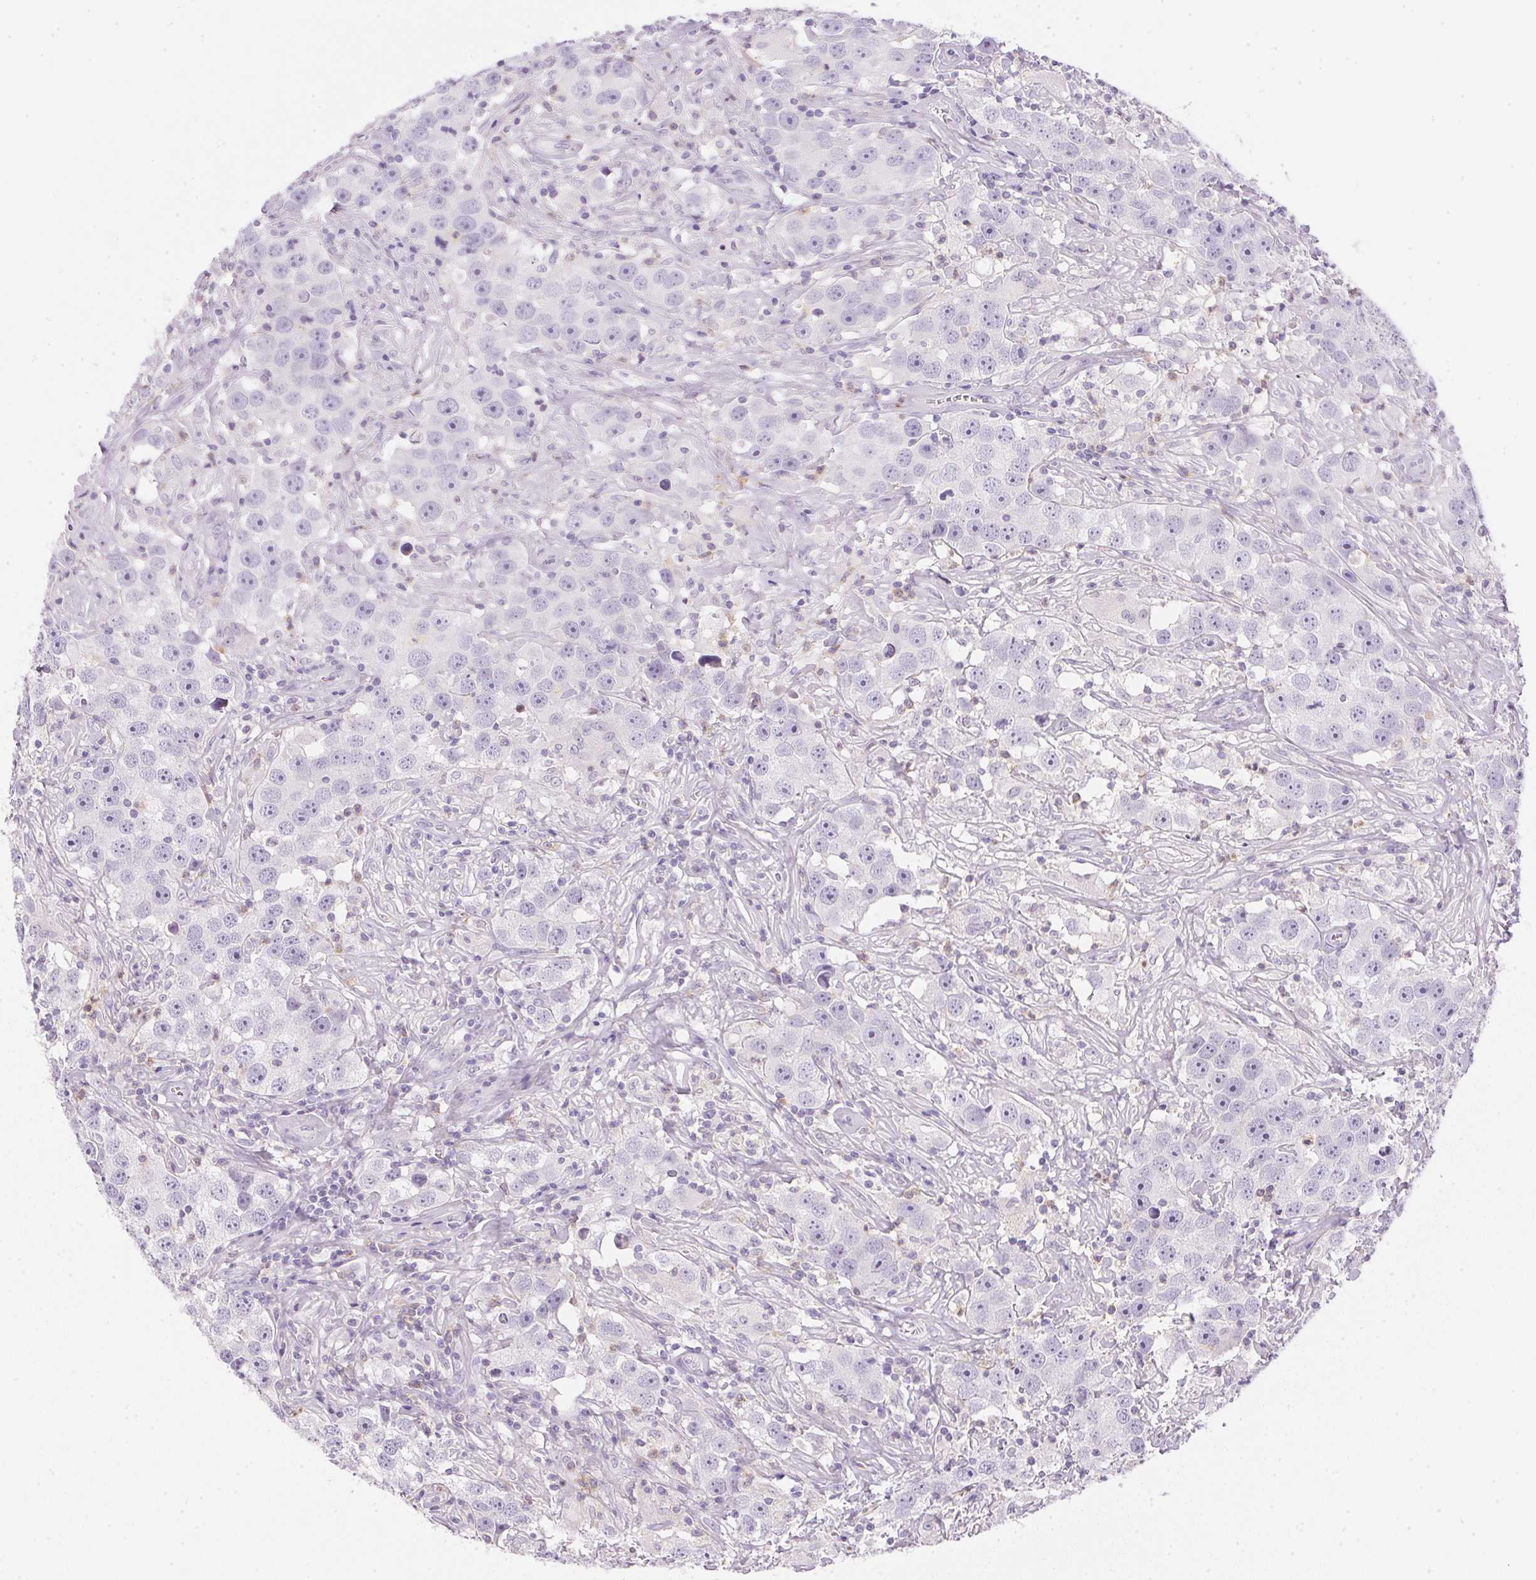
{"staining": {"intensity": "negative", "quantity": "none", "location": "none"}, "tissue": "testis cancer", "cell_type": "Tumor cells", "image_type": "cancer", "snomed": [{"axis": "morphology", "description": "Seminoma, NOS"}, {"axis": "topography", "description": "Testis"}], "caption": "This histopathology image is of testis cancer (seminoma) stained with immunohistochemistry (IHC) to label a protein in brown with the nuclei are counter-stained blue. There is no staining in tumor cells.", "gene": "ECPAS", "patient": {"sex": "male", "age": 49}}